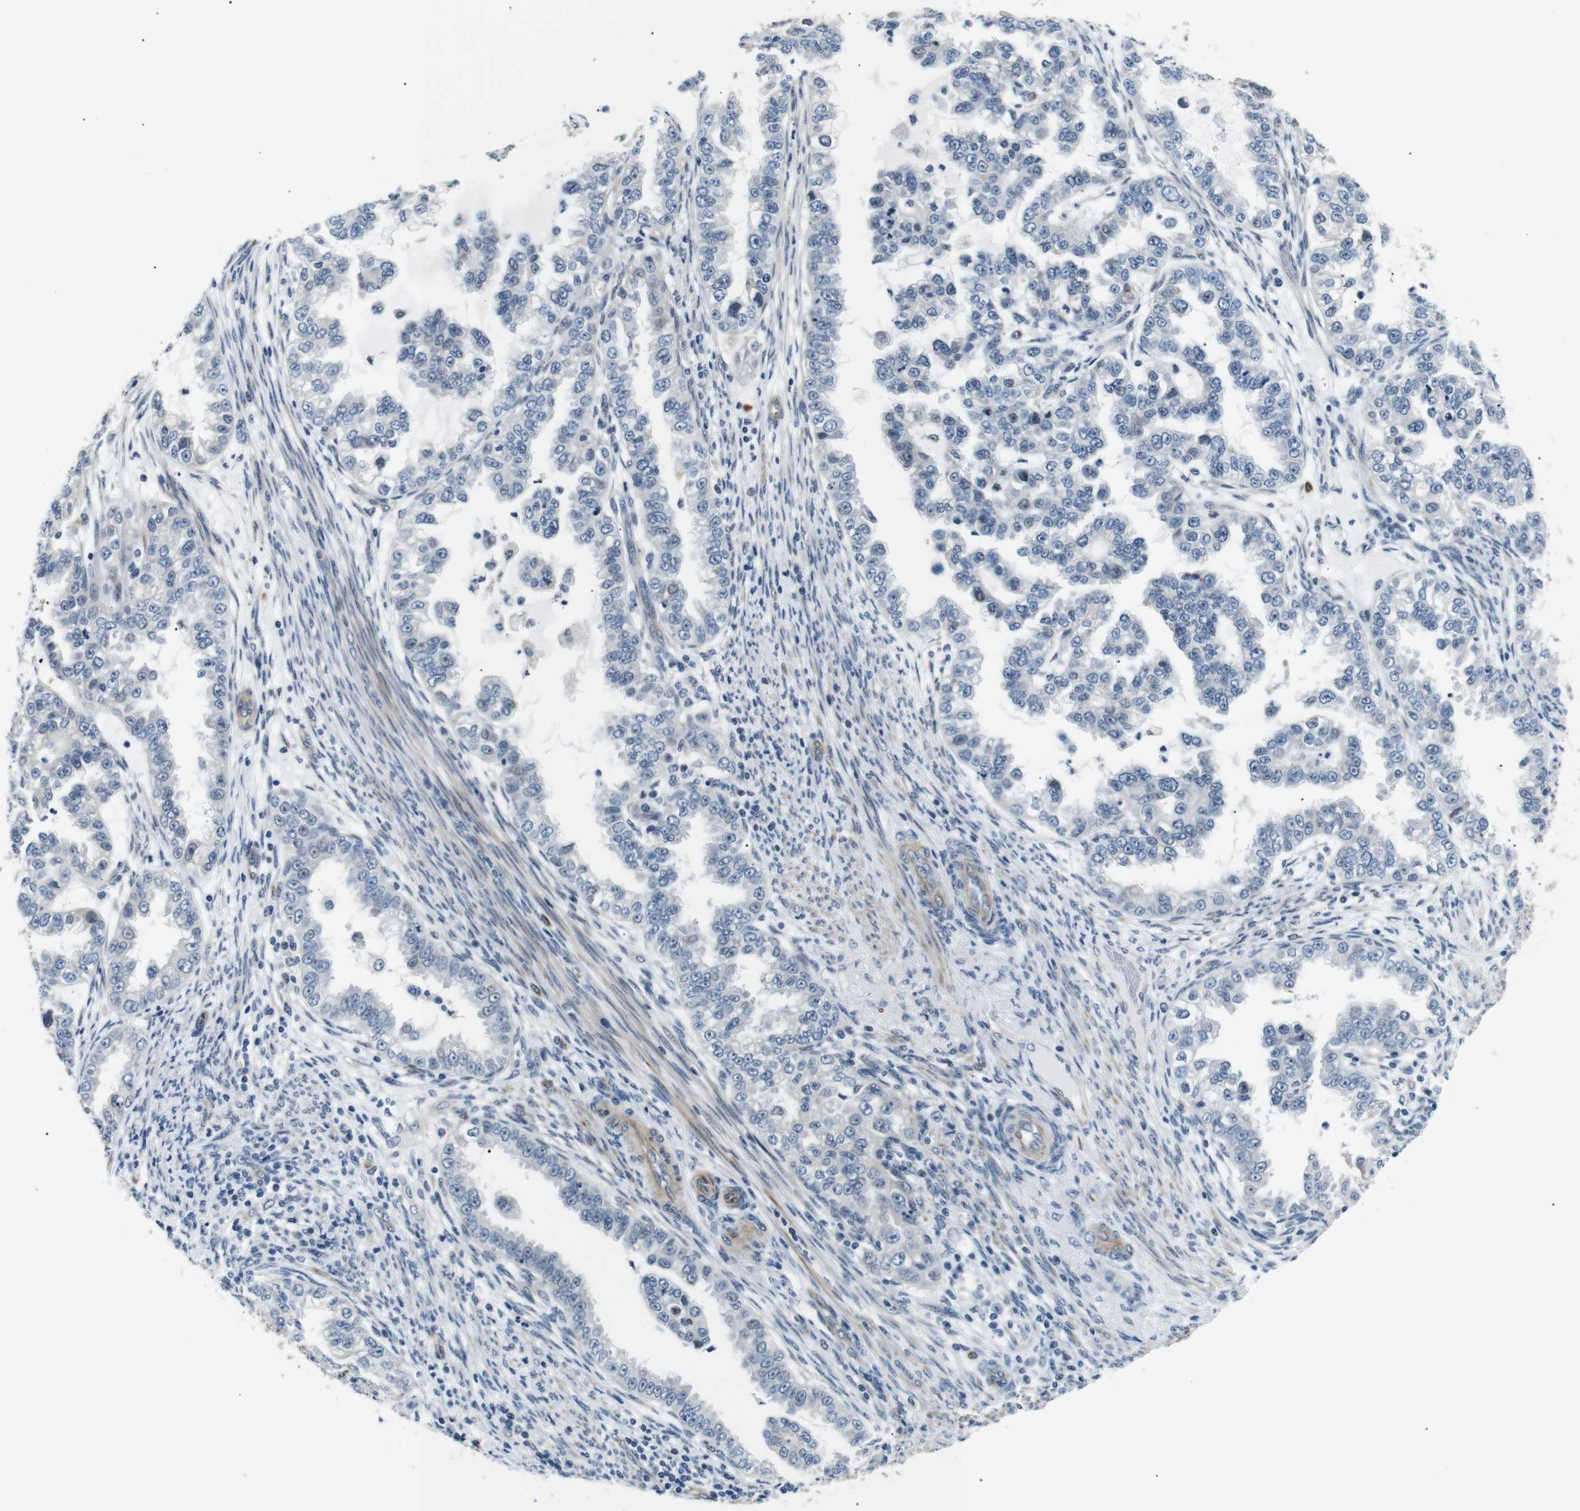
{"staining": {"intensity": "negative", "quantity": "none", "location": "none"}, "tissue": "endometrial cancer", "cell_type": "Tumor cells", "image_type": "cancer", "snomed": [{"axis": "morphology", "description": "Adenocarcinoma, NOS"}, {"axis": "topography", "description": "Endometrium"}], "caption": "Endometrial cancer was stained to show a protein in brown. There is no significant staining in tumor cells.", "gene": "TAFA1", "patient": {"sex": "female", "age": 85}}